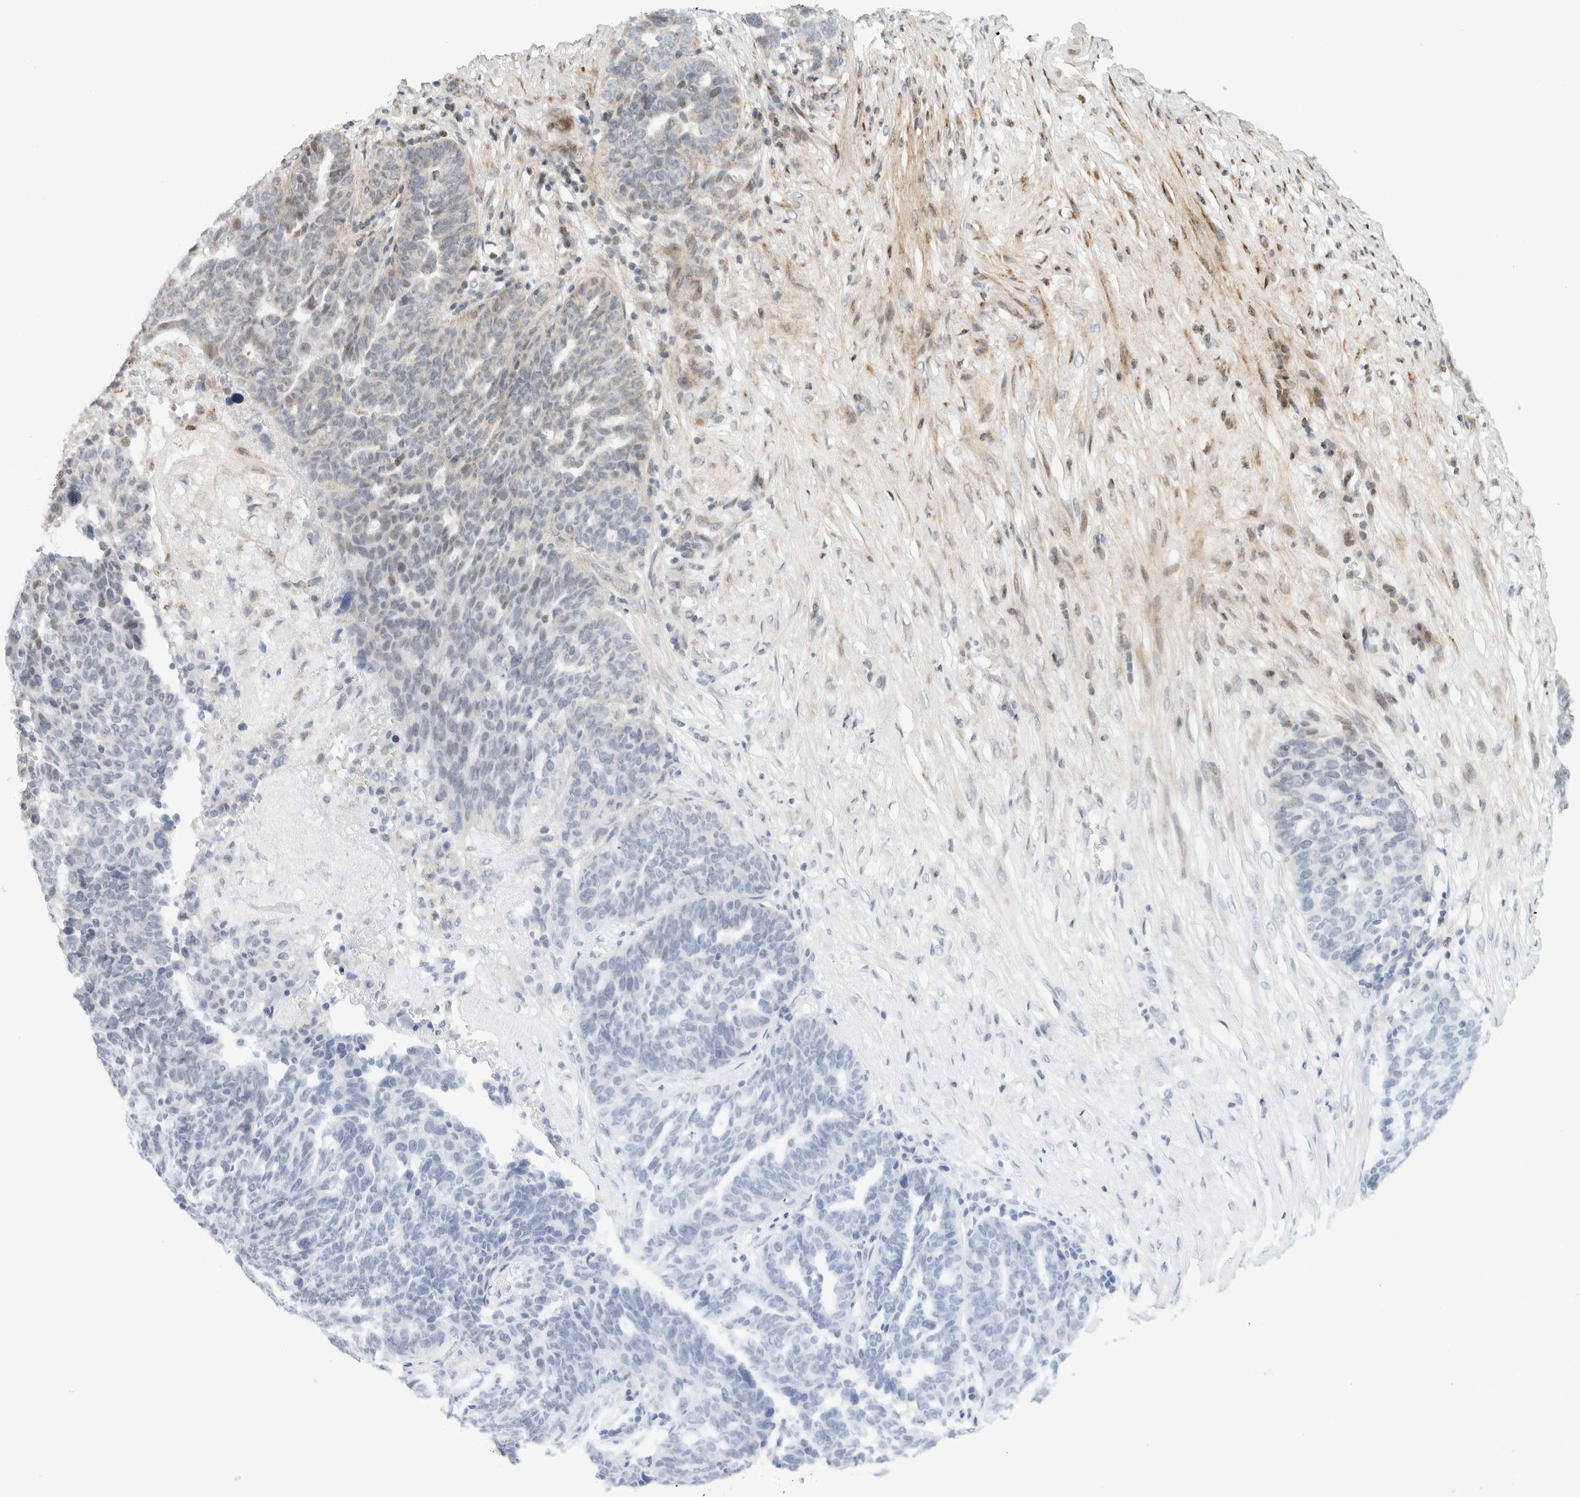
{"staining": {"intensity": "moderate", "quantity": "<25%", "location": "nuclear"}, "tissue": "ovarian cancer", "cell_type": "Tumor cells", "image_type": "cancer", "snomed": [{"axis": "morphology", "description": "Cystadenocarcinoma, serous, NOS"}, {"axis": "topography", "description": "Ovary"}], "caption": "Brown immunohistochemical staining in human ovarian serous cystadenocarcinoma displays moderate nuclear staining in about <25% of tumor cells.", "gene": "TSPAN32", "patient": {"sex": "female", "age": 59}}